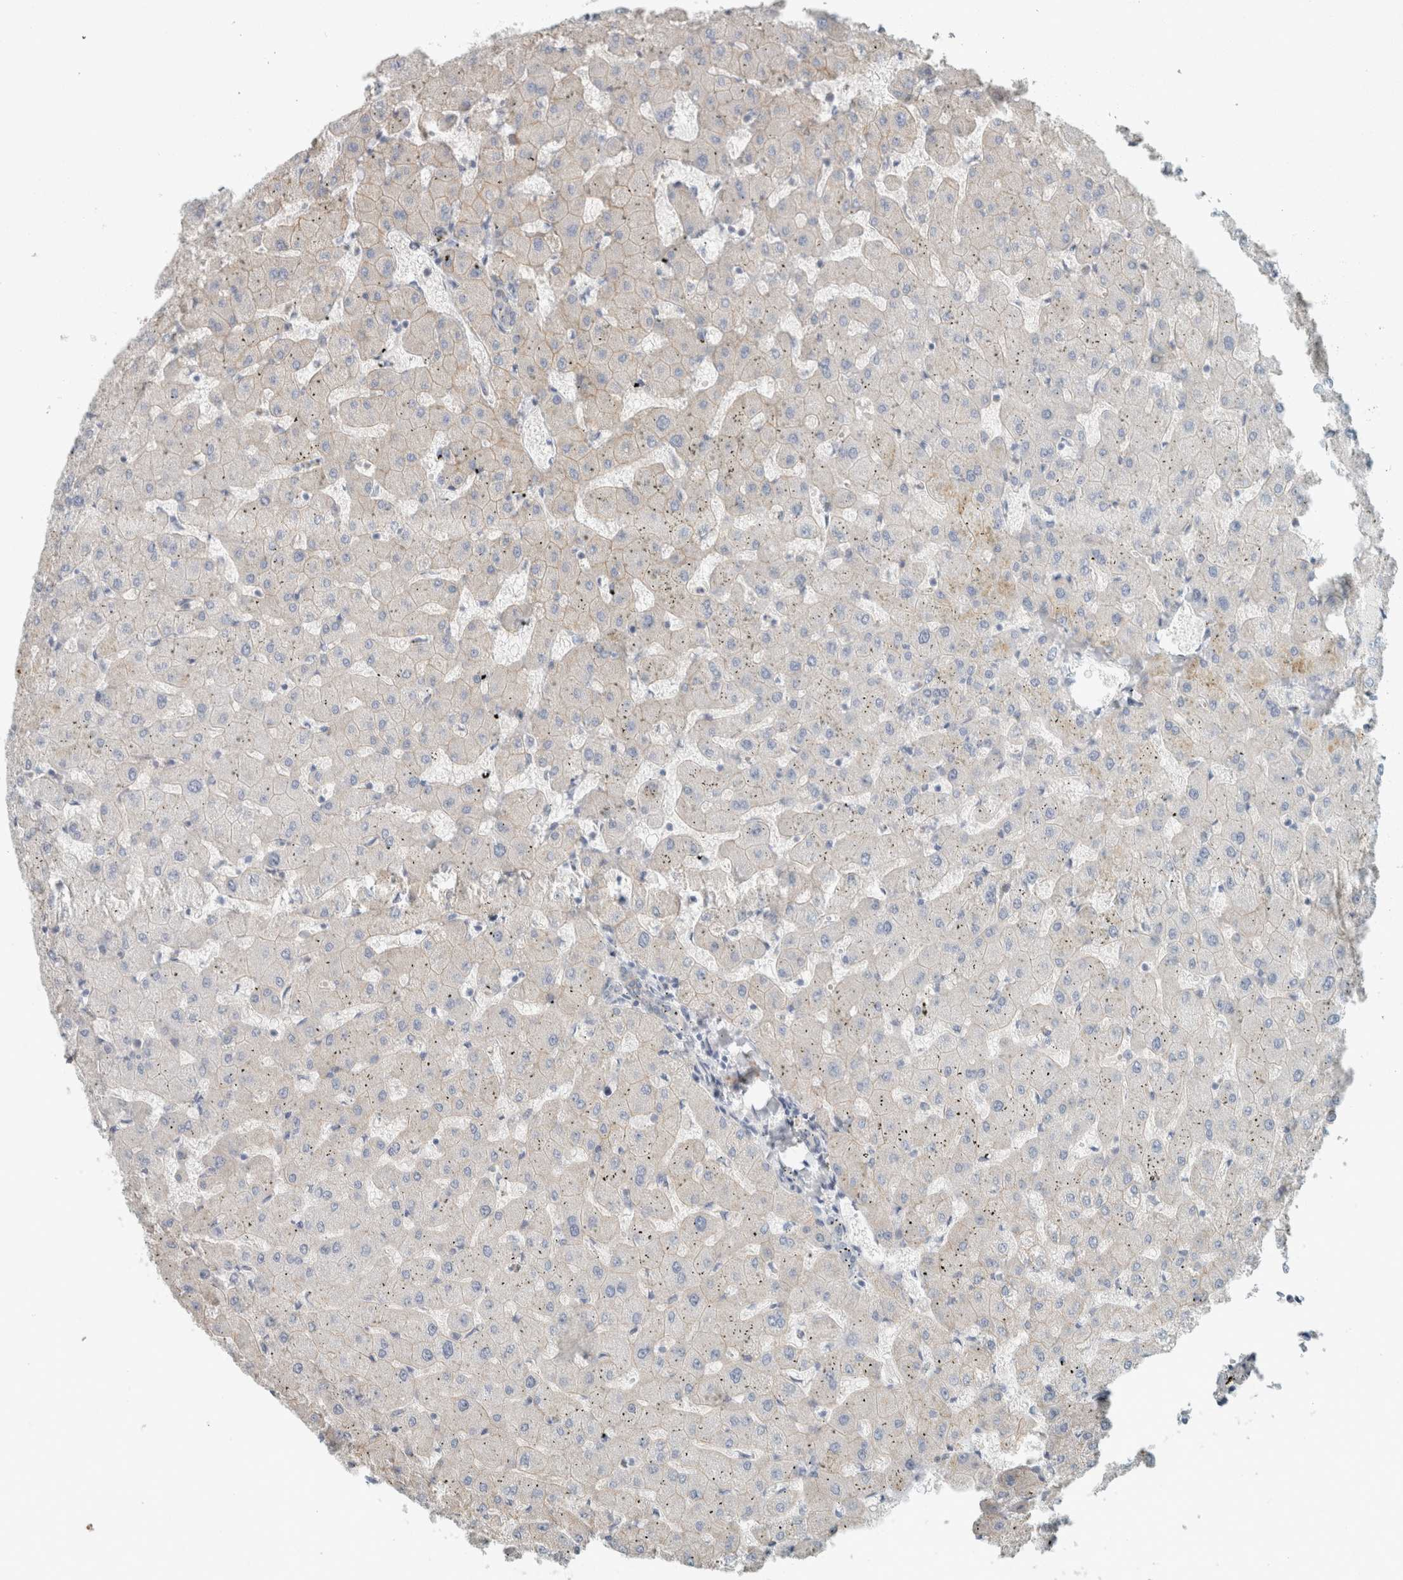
{"staining": {"intensity": "negative", "quantity": "none", "location": "none"}, "tissue": "liver", "cell_type": "Cholangiocytes", "image_type": "normal", "snomed": [{"axis": "morphology", "description": "Normal tissue, NOS"}, {"axis": "topography", "description": "Liver"}], "caption": "A high-resolution image shows IHC staining of normal liver, which reveals no significant positivity in cholangiocytes.", "gene": "SCIN", "patient": {"sex": "female", "age": 63}}